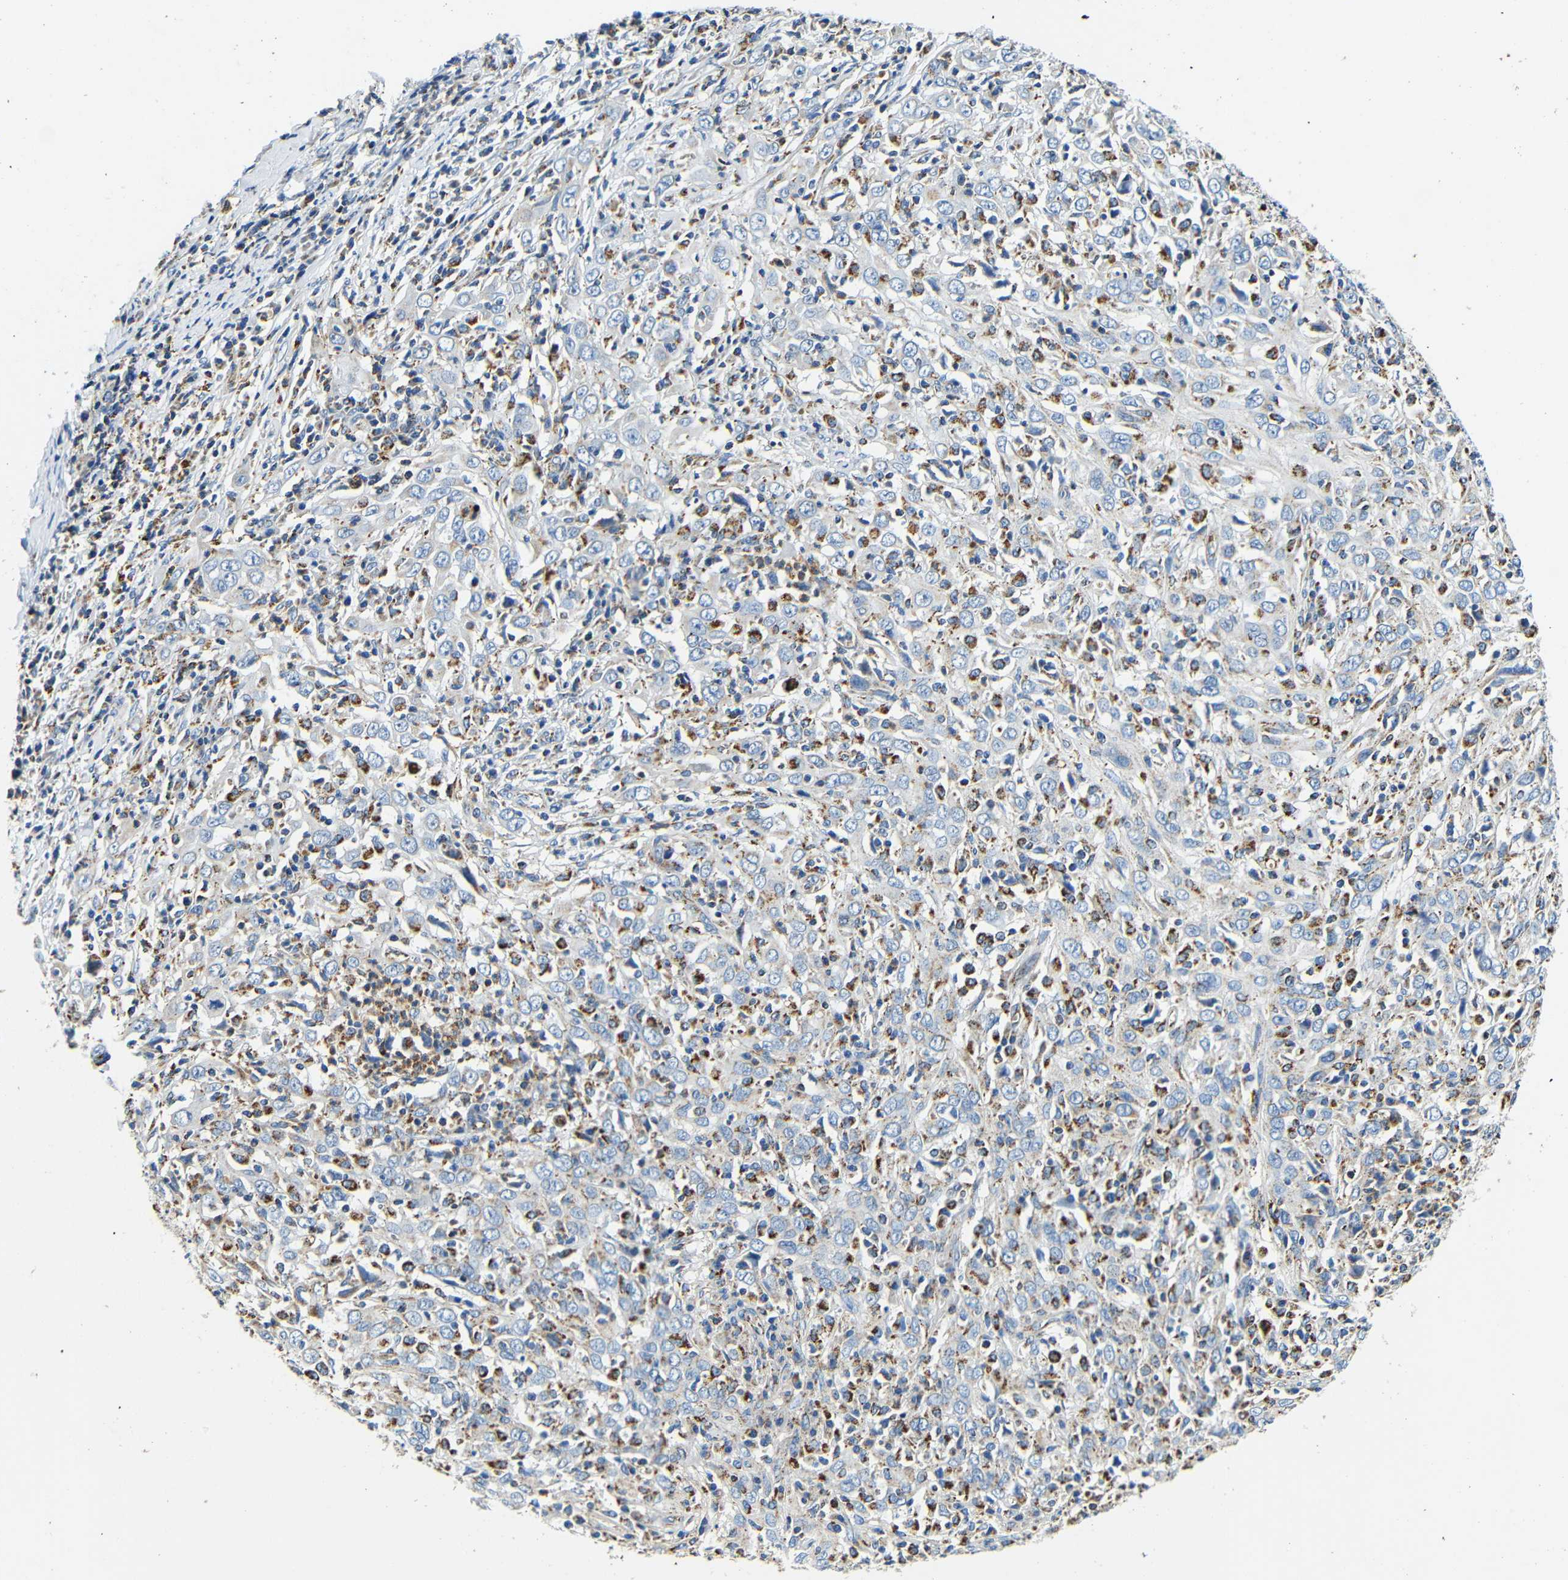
{"staining": {"intensity": "negative", "quantity": "none", "location": "none"}, "tissue": "cervical cancer", "cell_type": "Tumor cells", "image_type": "cancer", "snomed": [{"axis": "morphology", "description": "Squamous cell carcinoma, NOS"}, {"axis": "topography", "description": "Cervix"}], "caption": "Tumor cells are negative for protein expression in human squamous cell carcinoma (cervical). Nuclei are stained in blue.", "gene": "GALNT18", "patient": {"sex": "female", "age": 46}}